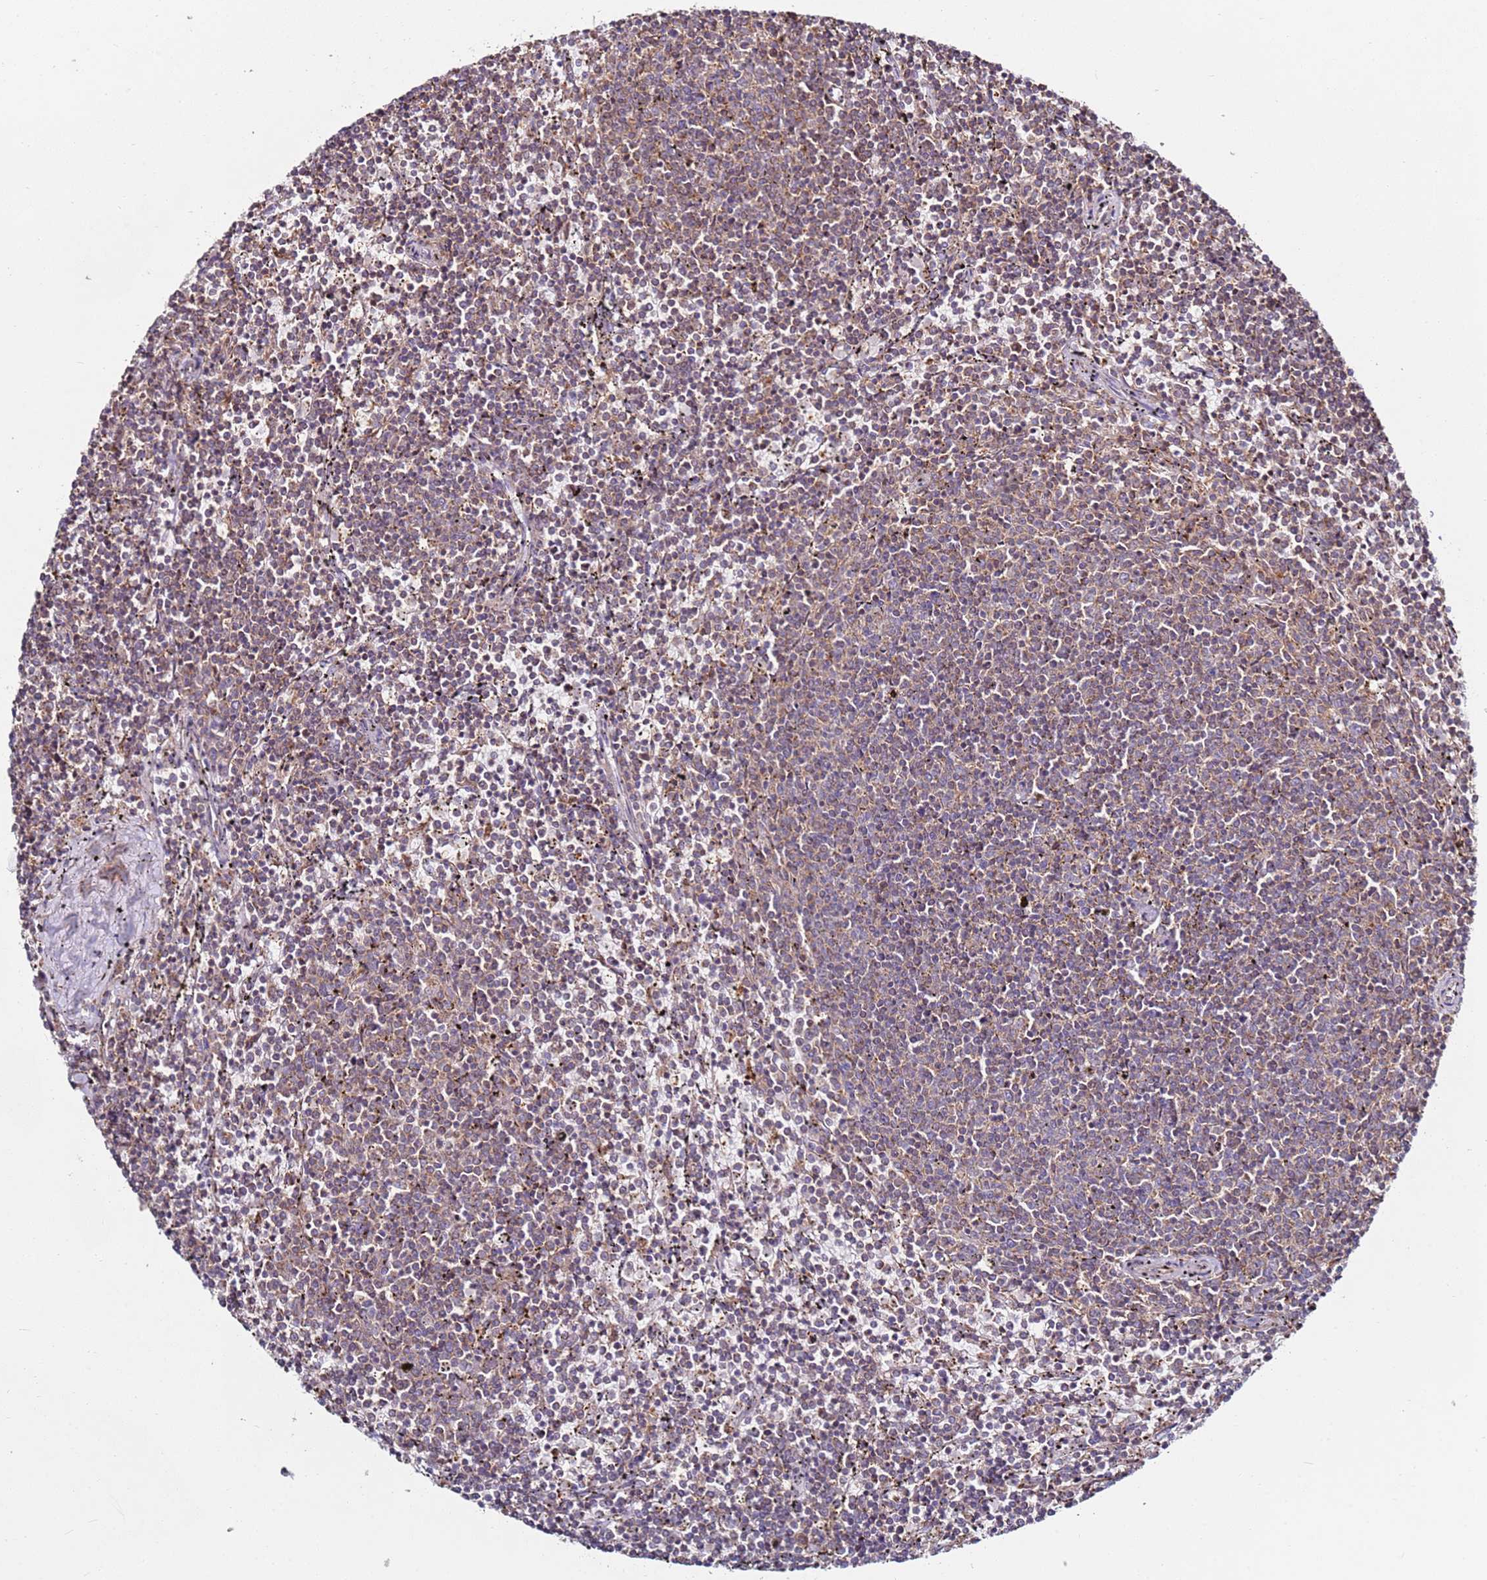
{"staining": {"intensity": "weak", "quantity": ">75%", "location": "cytoplasmic/membranous"}, "tissue": "lymphoma", "cell_type": "Tumor cells", "image_type": "cancer", "snomed": [{"axis": "morphology", "description": "Malignant lymphoma, non-Hodgkin's type, Low grade"}, {"axis": "topography", "description": "Spleen"}], "caption": "Brown immunohistochemical staining in human lymphoma exhibits weak cytoplasmic/membranous staining in approximately >75% of tumor cells.", "gene": "CNOT9", "patient": {"sex": "female", "age": 50}}